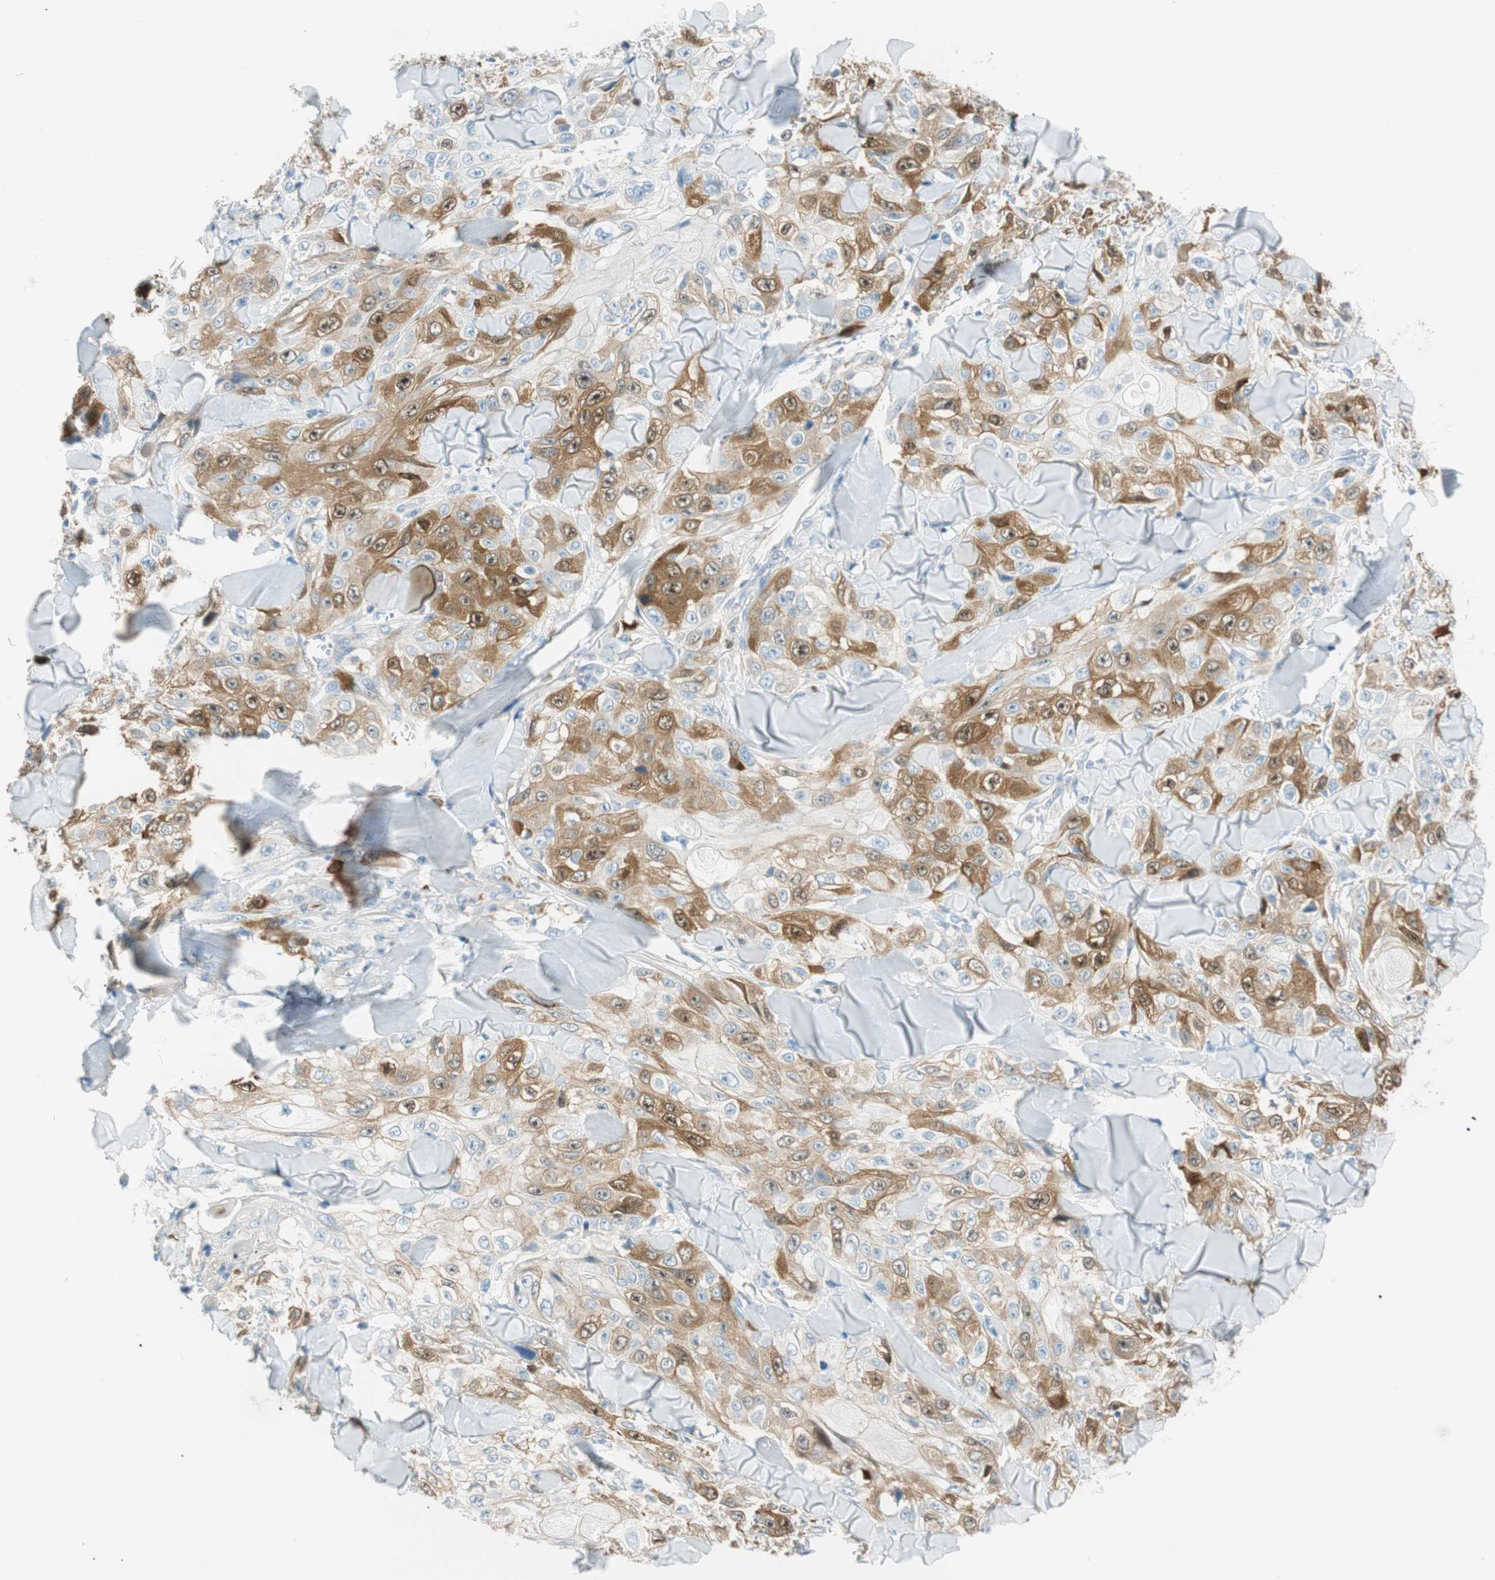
{"staining": {"intensity": "moderate", "quantity": ">75%", "location": "cytoplasmic/membranous"}, "tissue": "skin cancer", "cell_type": "Tumor cells", "image_type": "cancer", "snomed": [{"axis": "morphology", "description": "Squamous cell carcinoma, NOS"}, {"axis": "topography", "description": "Skin"}], "caption": "Tumor cells reveal moderate cytoplasmic/membranous expression in about >75% of cells in skin squamous cell carcinoma. The staining was performed using DAB (3,3'-diaminobenzidine) to visualize the protein expression in brown, while the nuclei were stained in blue with hematoxylin (Magnification: 20x).", "gene": "PTTG1", "patient": {"sex": "male", "age": 86}}